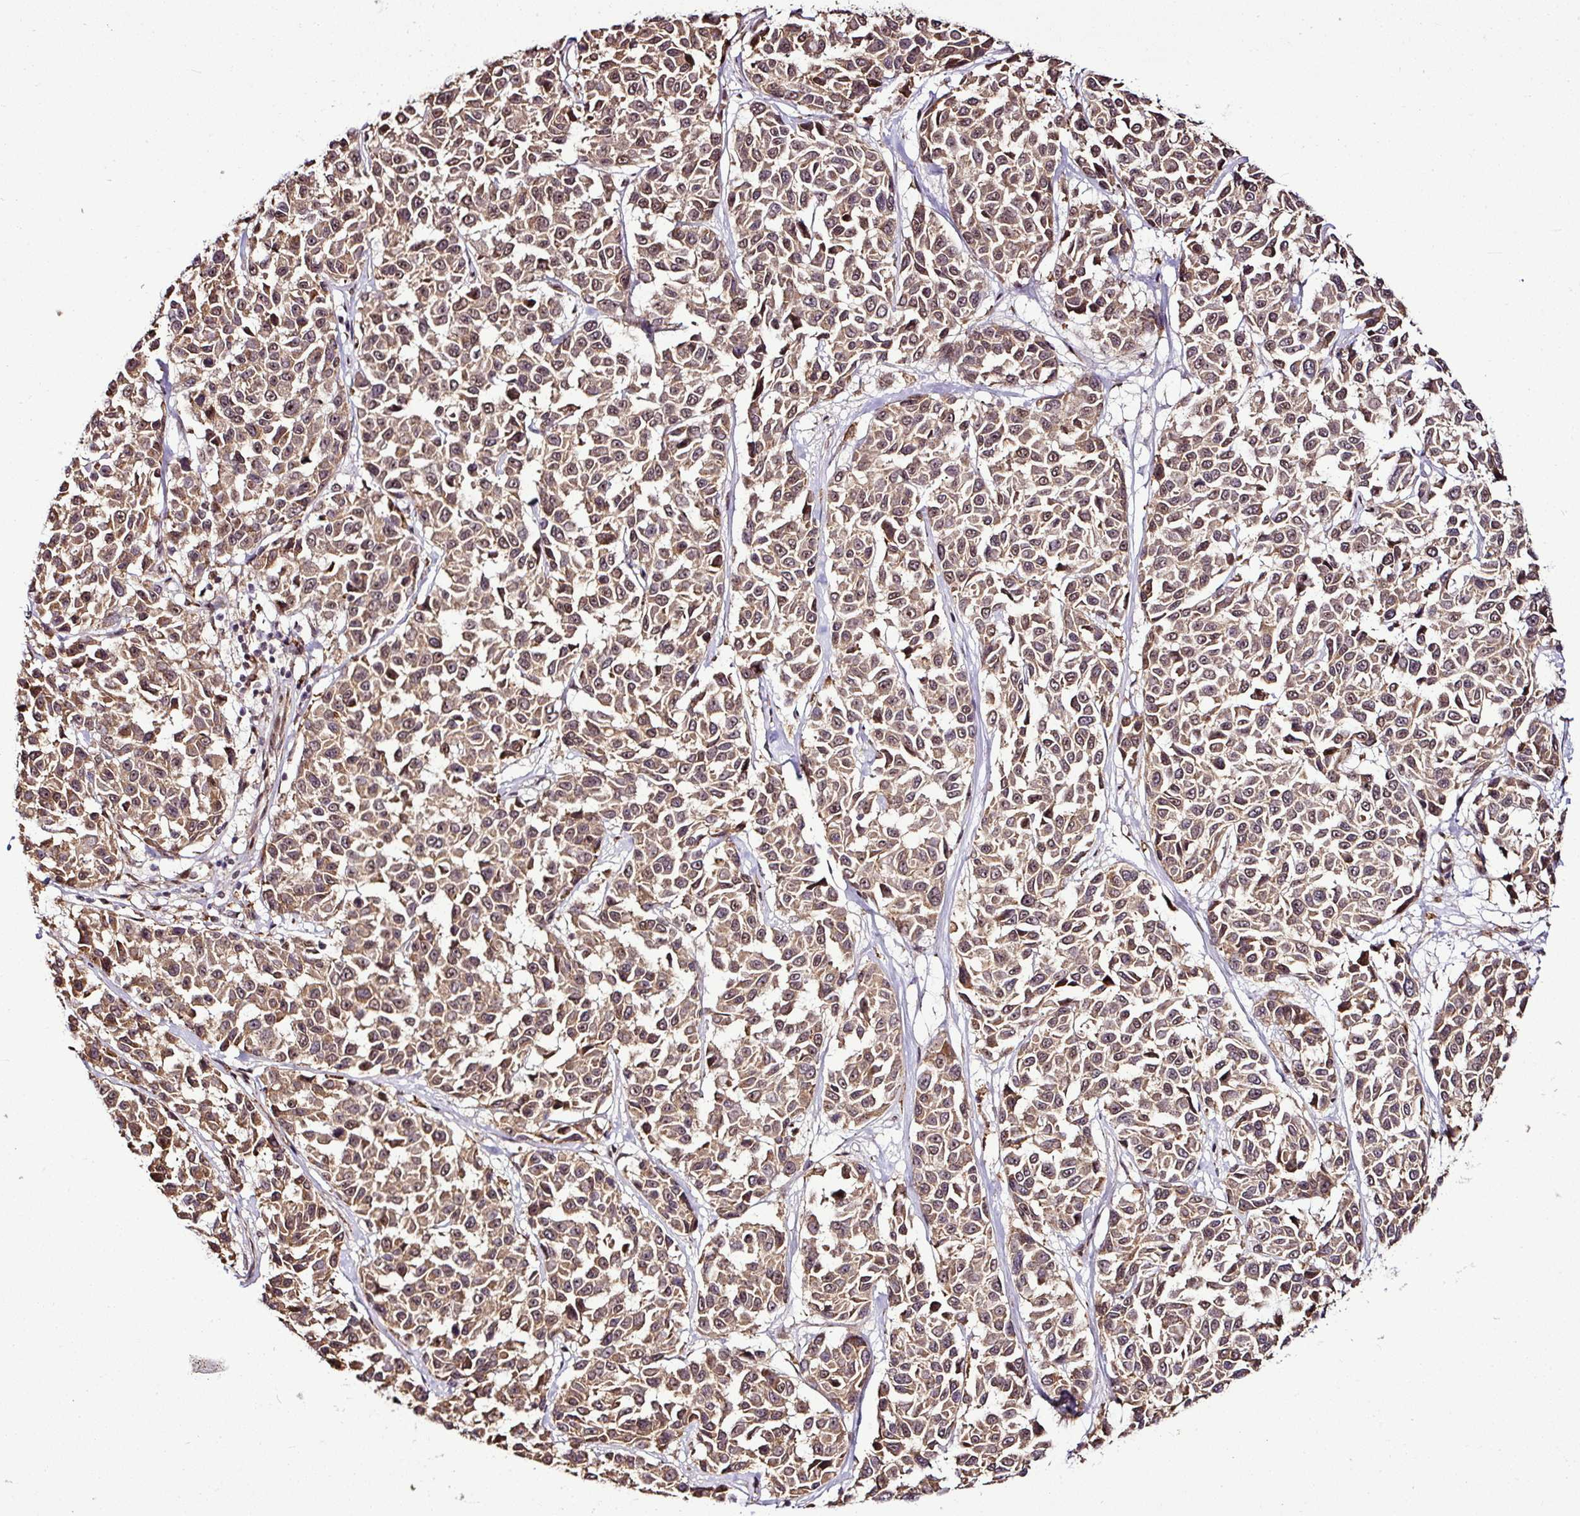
{"staining": {"intensity": "moderate", "quantity": ">75%", "location": "cytoplasmic/membranous,nuclear"}, "tissue": "melanoma", "cell_type": "Tumor cells", "image_type": "cancer", "snomed": [{"axis": "morphology", "description": "Malignant melanoma, NOS"}, {"axis": "topography", "description": "Skin"}], "caption": "Immunohistochemistry (IHC) of human melanoma shows medium levels of moderate cytoplasmic/membranous and nuclear expression in approximately >75% of tumor cells.", "gene": "FAM153A", "patient": {"sex": "female", "age": 66}}